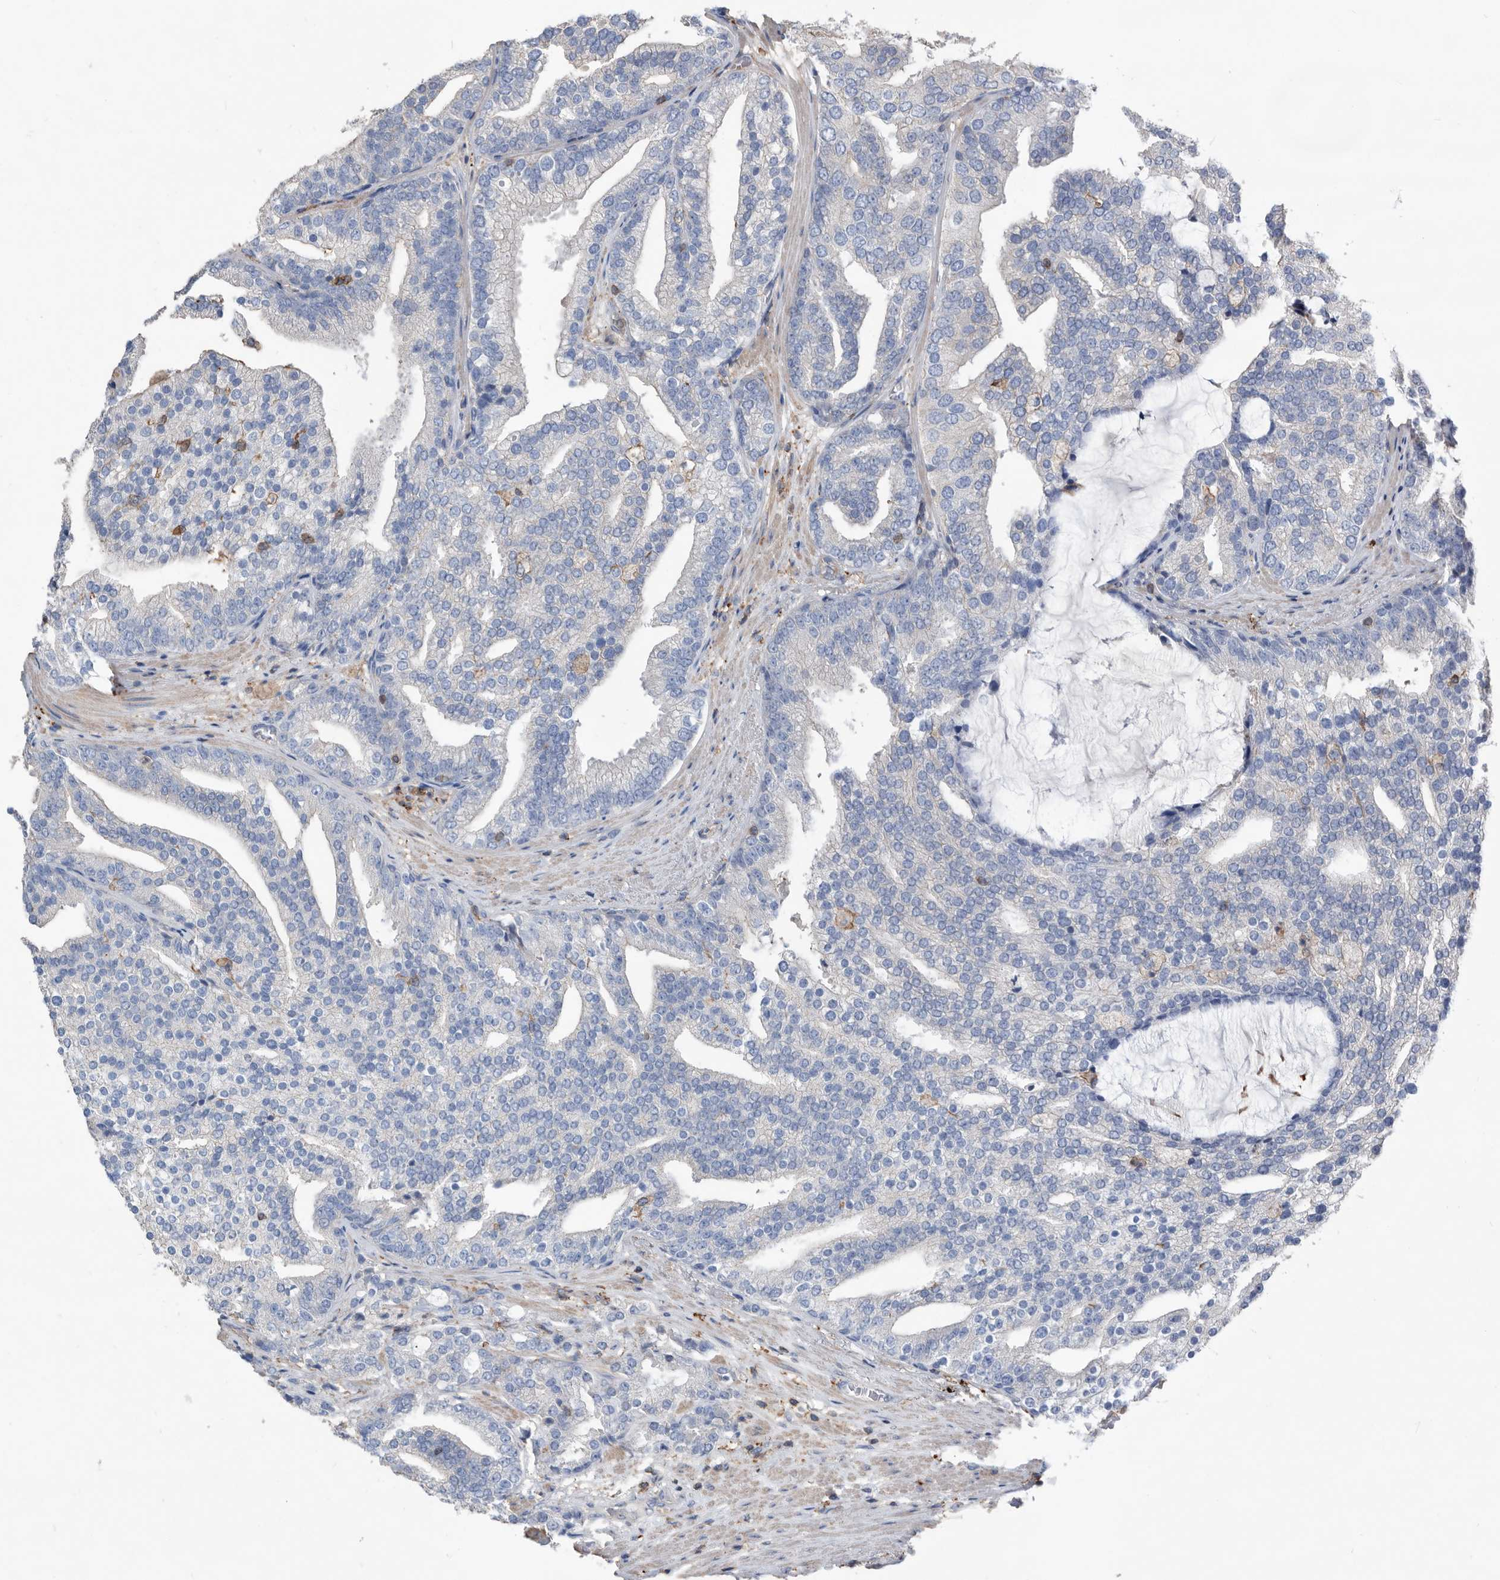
{"staining": {"intensity": "negative", "quantity": "none", "location": "none"}, "tissue": "prostate cancer", "cell_type": "Tumor cells", "image_type": "cancer", "snomed": [{"axis": "morphology", "description": "Adenocarcinoma, Low grade"}, {"axis": "topography", "description": "Prostate"}], "caption": "Histopathology image shows no protein staining in tumor cells of prostate cancer tissue. (Stains: DAB immunohistochemistry (IHC) with hematoxylin counter stain, Microscopy: brightfield microscopy at high magnification).", "gene": "MS4A4A", "patient": {"sex": "male", "age": 67}}